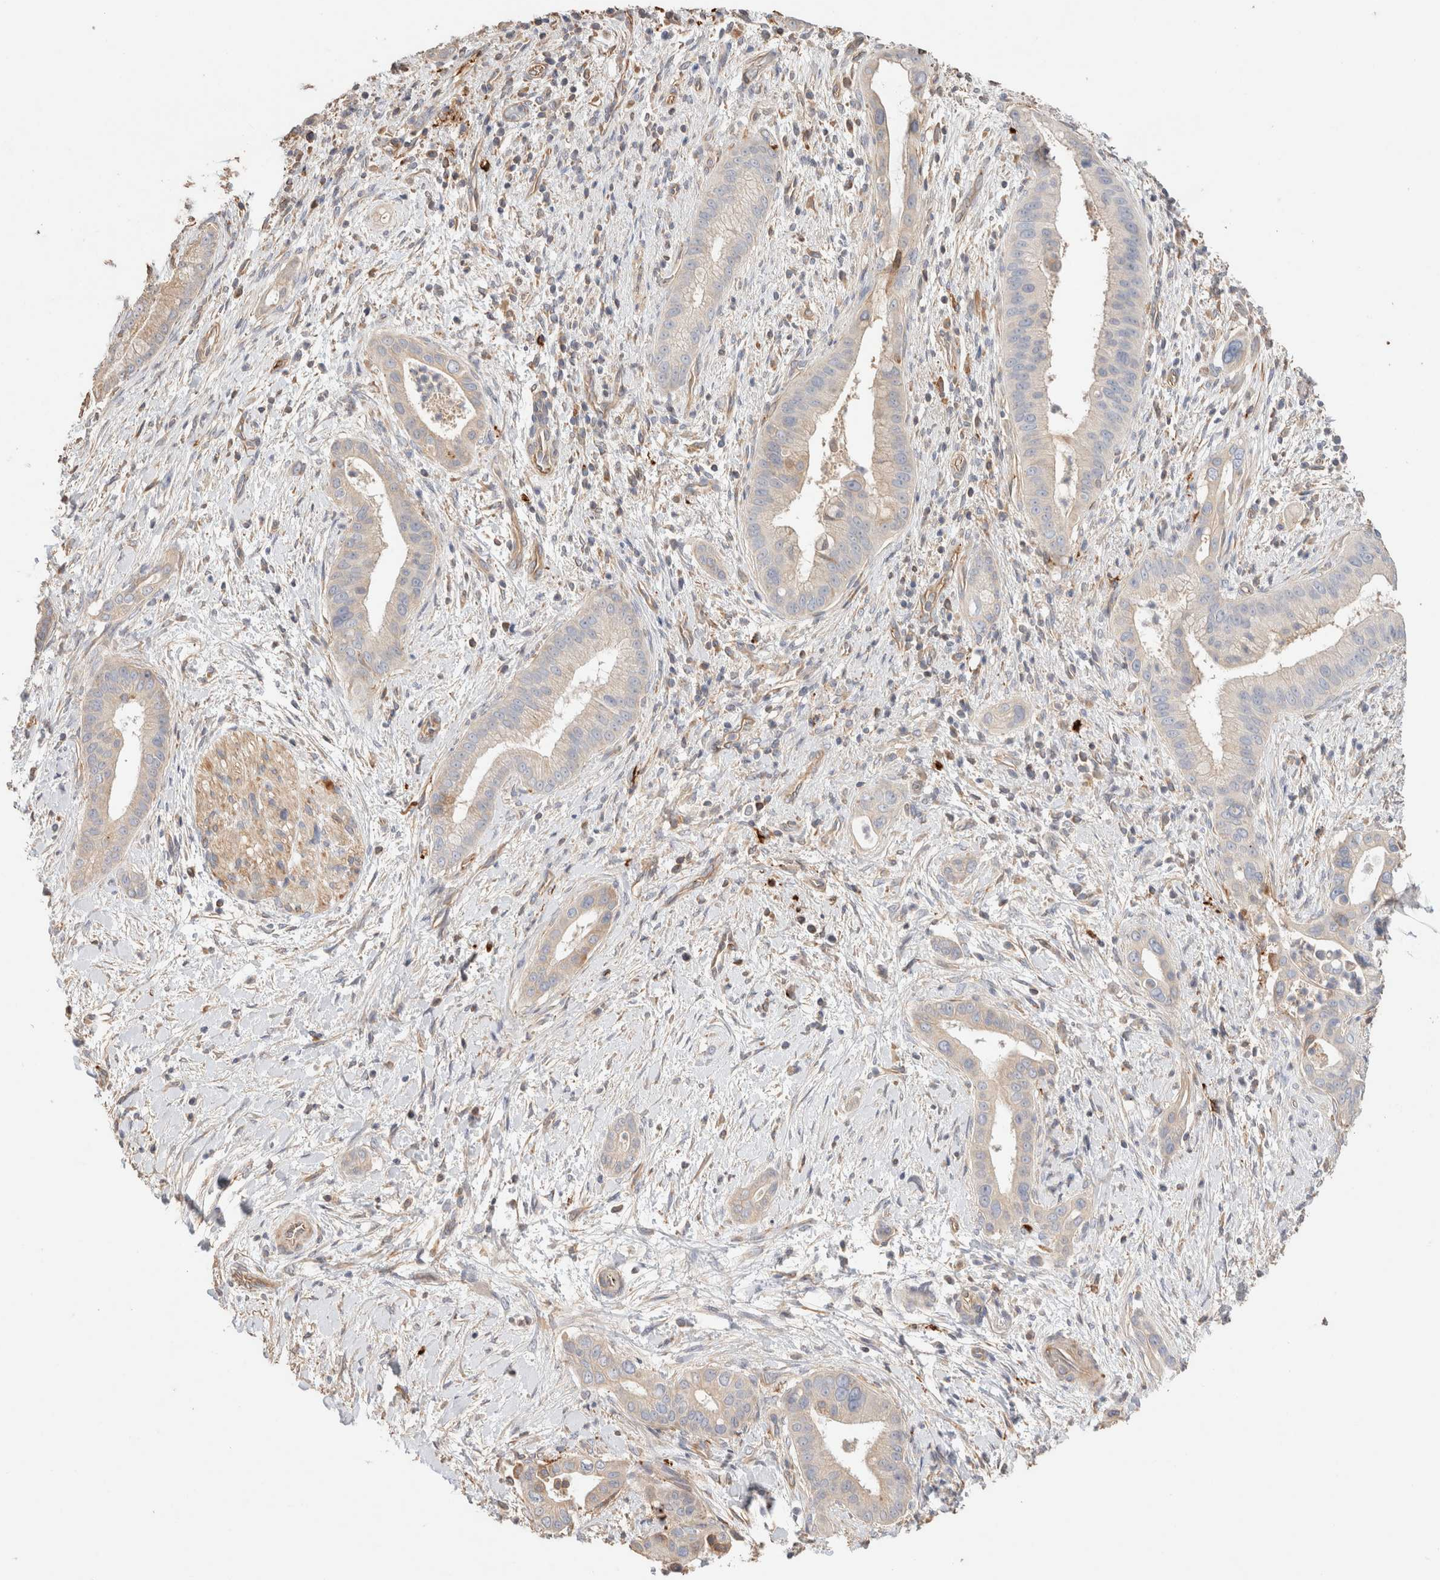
{"staining": {"intensity": "moderate", "quantity": "<25%", "location": "cytoplasmic/membranous"}, "tissue": "liver cancer", "cell_type": "Tumor cells", "image_type": "cancer", "snomed": [{"axis": "morphology", "description": "Cholangiocarcinoma"}, {"axis": "topography", "description": "Liver"}], "caption": "Protein expression by immunohistochemistry demonstrates moderate cytoplasmic/membranous staining in approximately <25% of tumor cells in liver cancer.", "gene": "PROS1", "patient": {"sex": "female", "age": 54}}